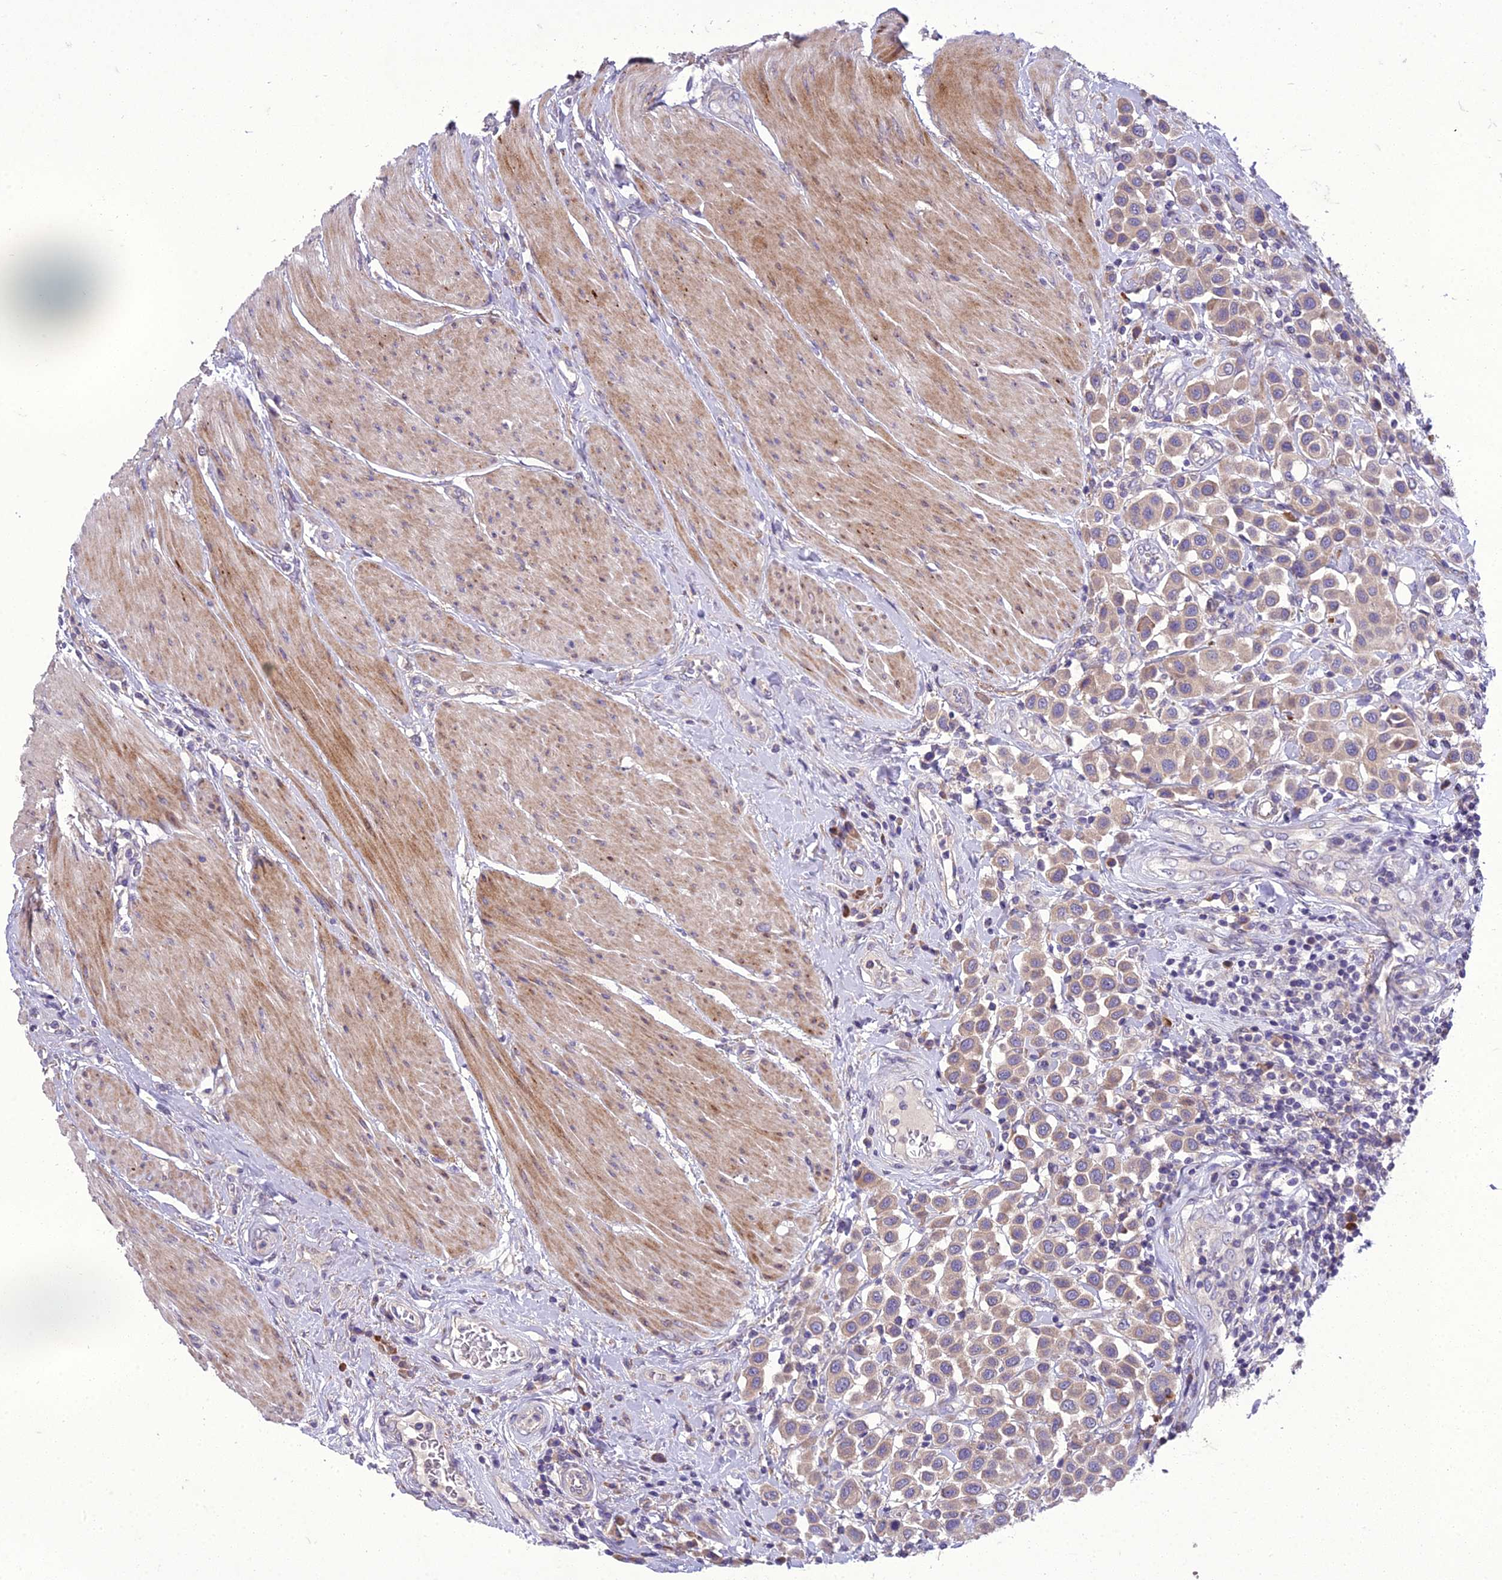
{"staining": {"intensity": "weak", "quantity": ">75%", "location": "cytoplasmic/membranous"}, "tissue": "urothelial cancer", "cell_type": "Tumor cells", "image_type": "cancer", "snomed": [{"axis": "morphology", "description": "Urothelial carcinoma, High grade"}, {"axis": "topography", "description": "Urinary bladder"}], "caption": "Immunohistochemical staining of human urothelial cancer demonstrates low levels of weak cytoplasmic/membranous protein expression in approximately >75% of tumor cells.", "gene": "ADIPOR2", "patient": {"sex": "male", "age": 50}}